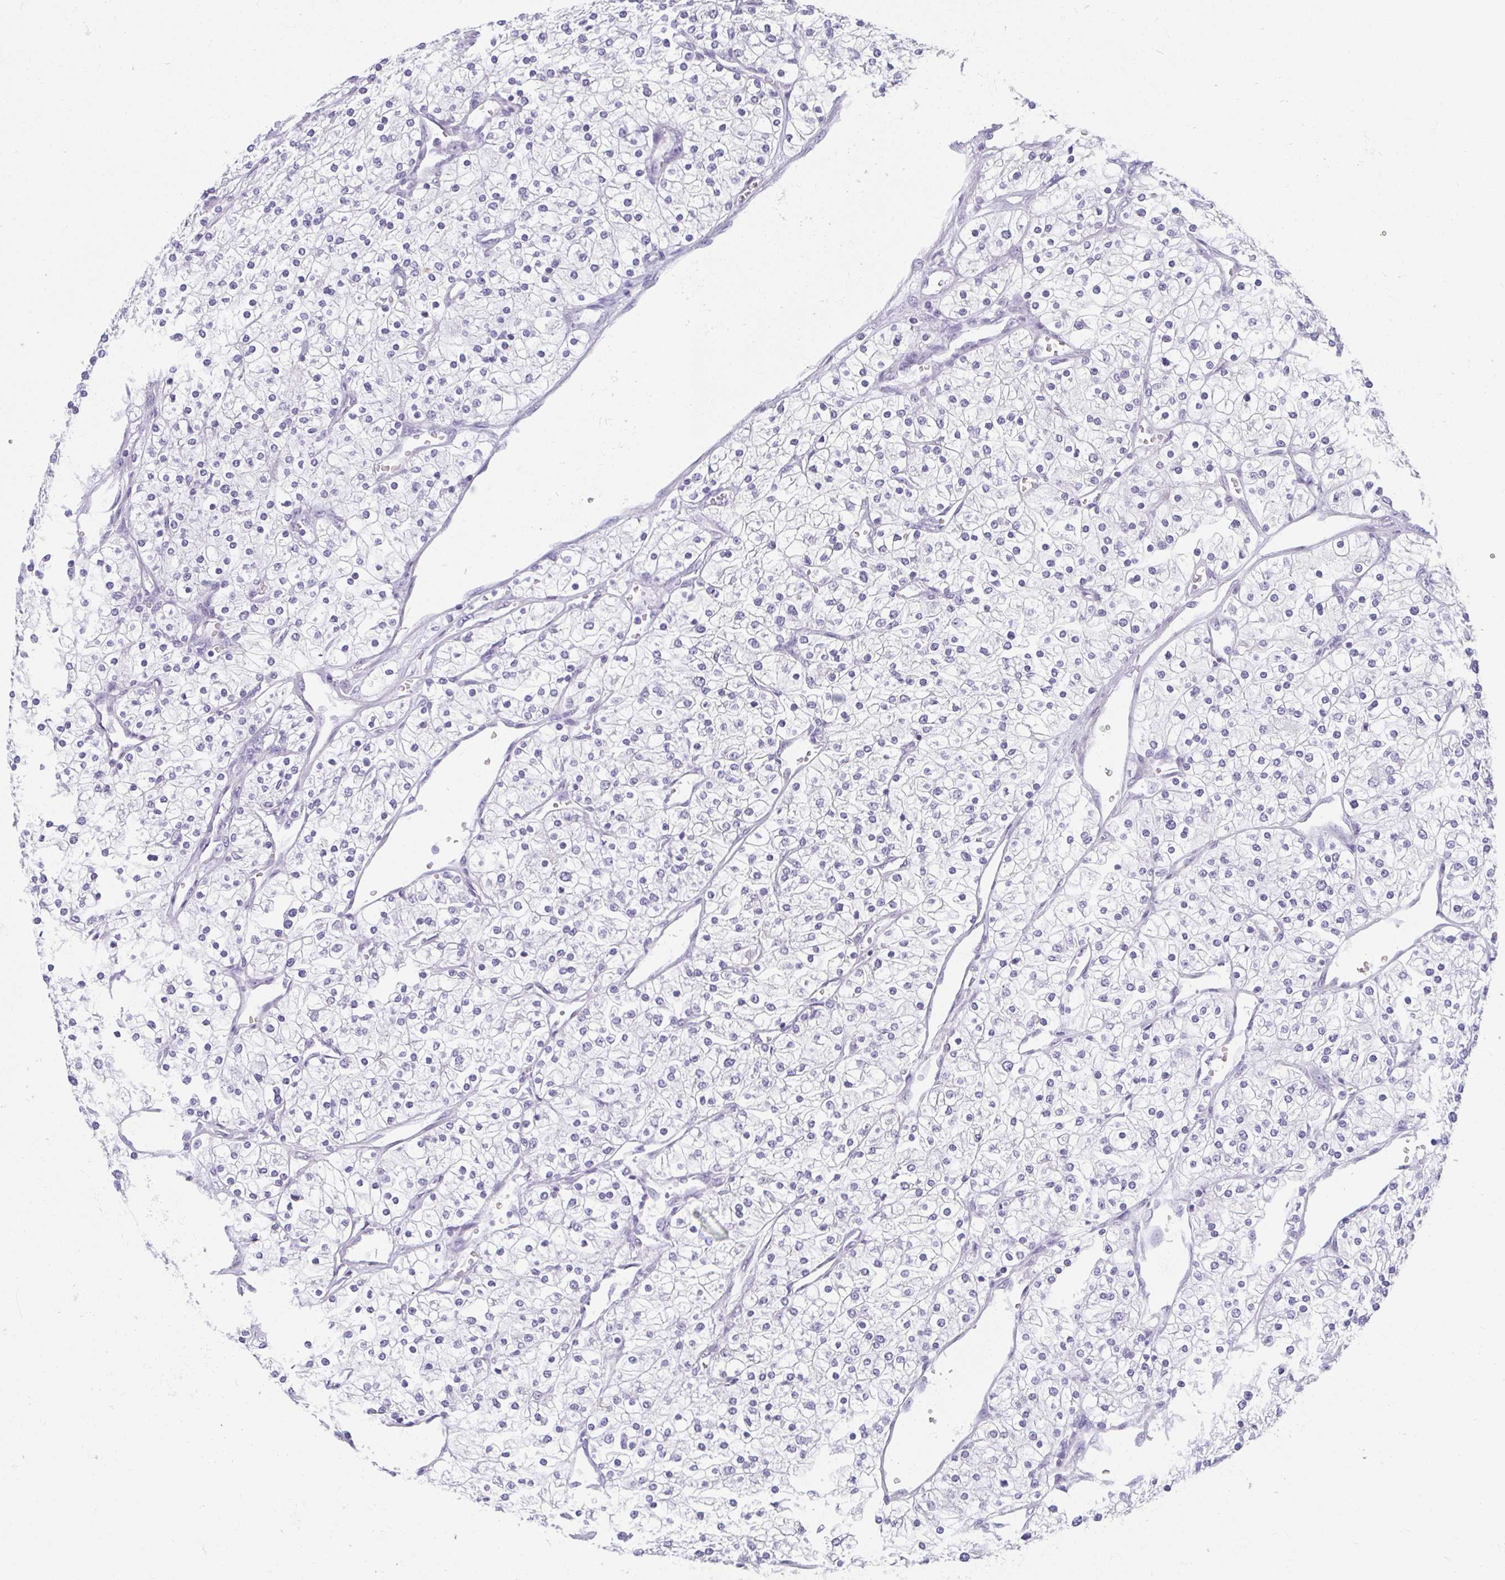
{"staining": {"intensity": "negative", "quantity": "none", "location": "none"}, "tissue": "renal cancer", "cell_type": "Tumor cells", "image_type": "cancer", "snomed": [{"axis": "morphology", "description": "Adenocarcinoma, NOS"}, {"axis": "topography", "description": "Kidney"}], "caption": "Micrograph shows no protein positivity in tumor cells of renal adenocarcinoma tissue. (DAB IHC, high magnification).", "gene": "MOBP", "patient": {"sex": "male", "age": 80}}